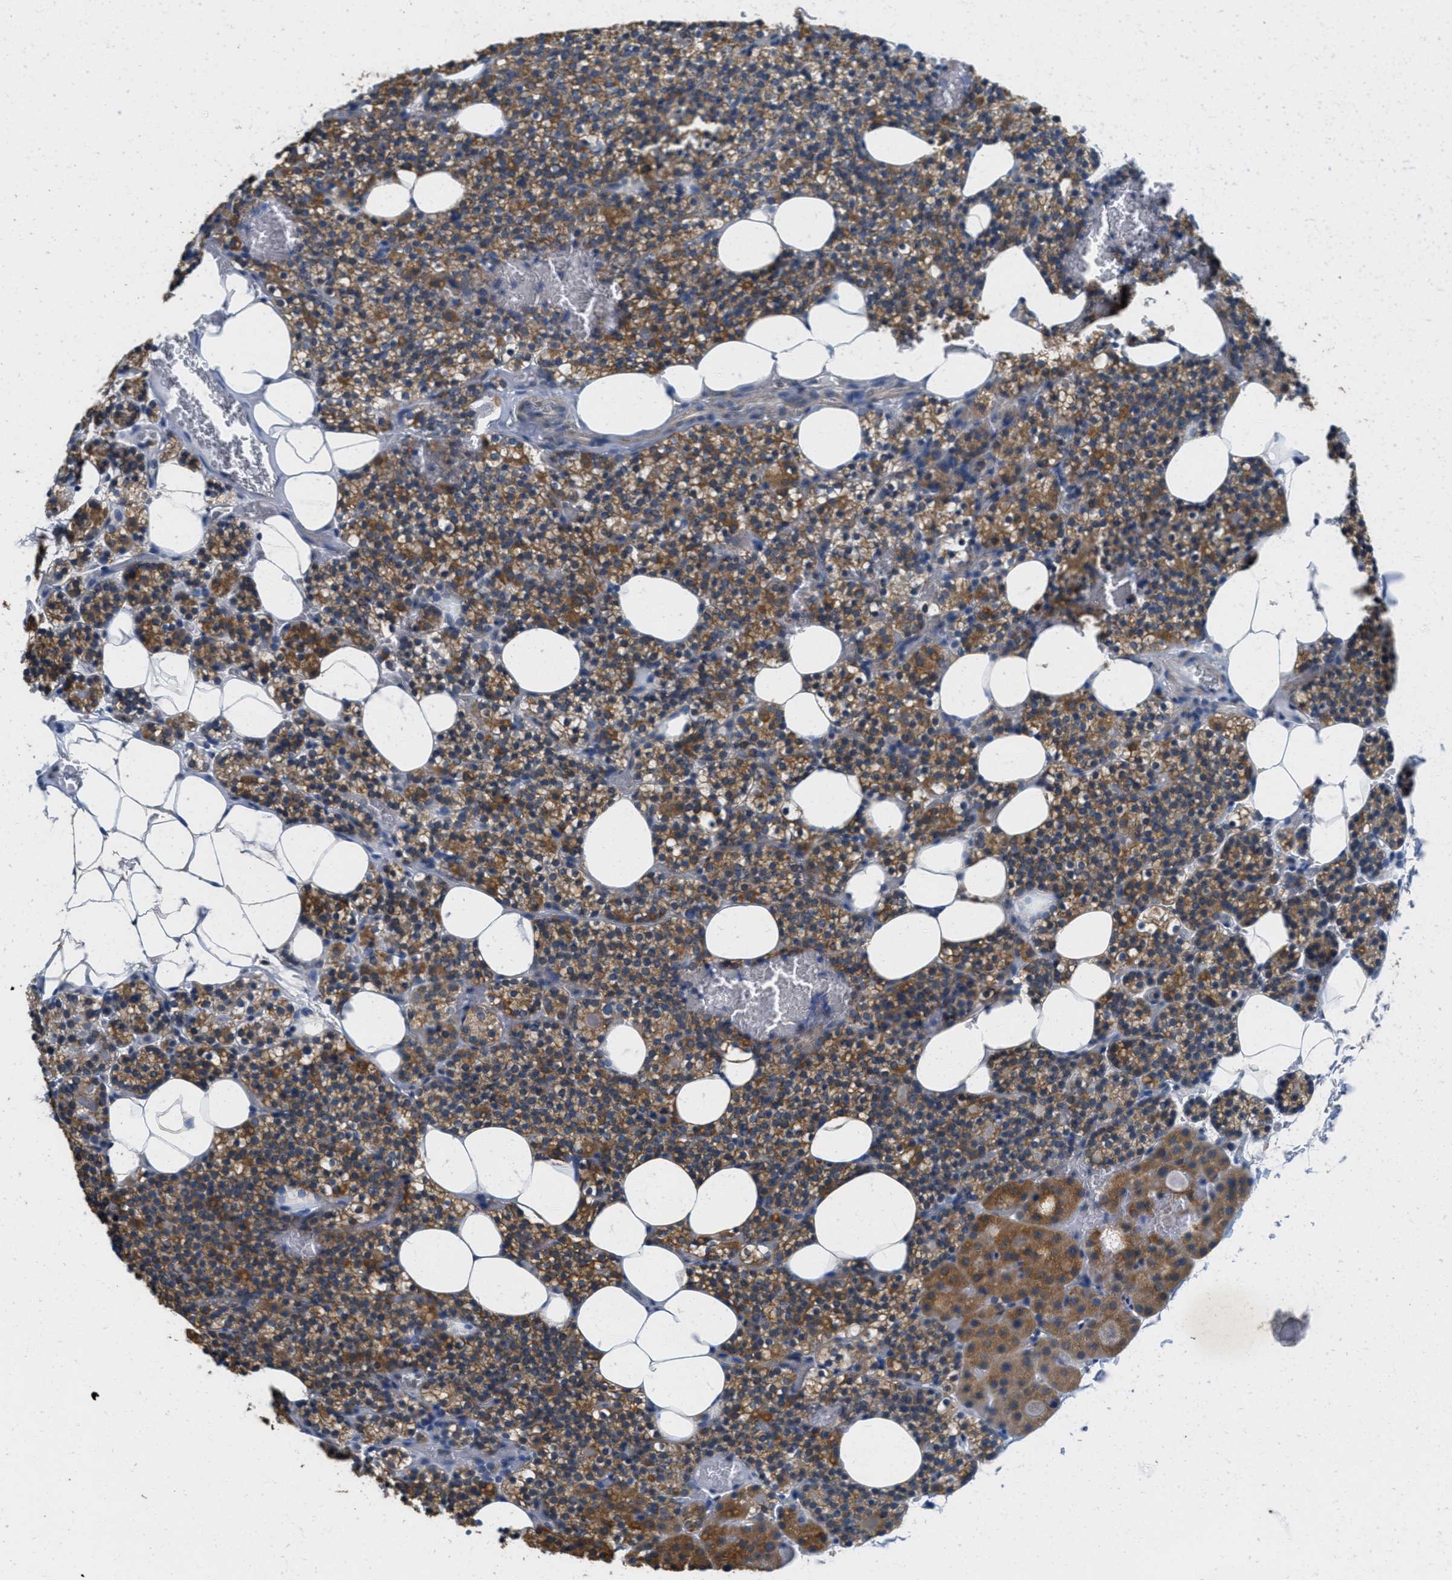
{"staining": {"intensity": "strong", "quantity": ">75%", "location": "cytoplasmic/membranous"}, "tissue": "parathyroid gland", "cell_type": "Glandular cells", "image_type": "normal", "snomed": [{"axis": "morphology", "description": "Normal tissue, NOS"}, {"axis": "morphology", "description": "Inflammation chronic"}, {"axis": "morphology", "description": "Goiter, colloid"}, {"axis": "topography", "description": "Thyroid gland"}, {"axis": "topography", "description": "Parathyroid gland"}], "caption": "A high-resolution micrograph shows immunohistochemistry staining of benign parathyroid gland, which reveals strong cytoplasmic/membranous positivity in about >75% of glandular cells. The staining was performed using DAB to visualize the protein expression in brown, while the nuclei were stained in blue with hematoxylin (Magnification: 20x).", "gene": "TOMM70", "patient": {"sex": "male", "age": 65}}